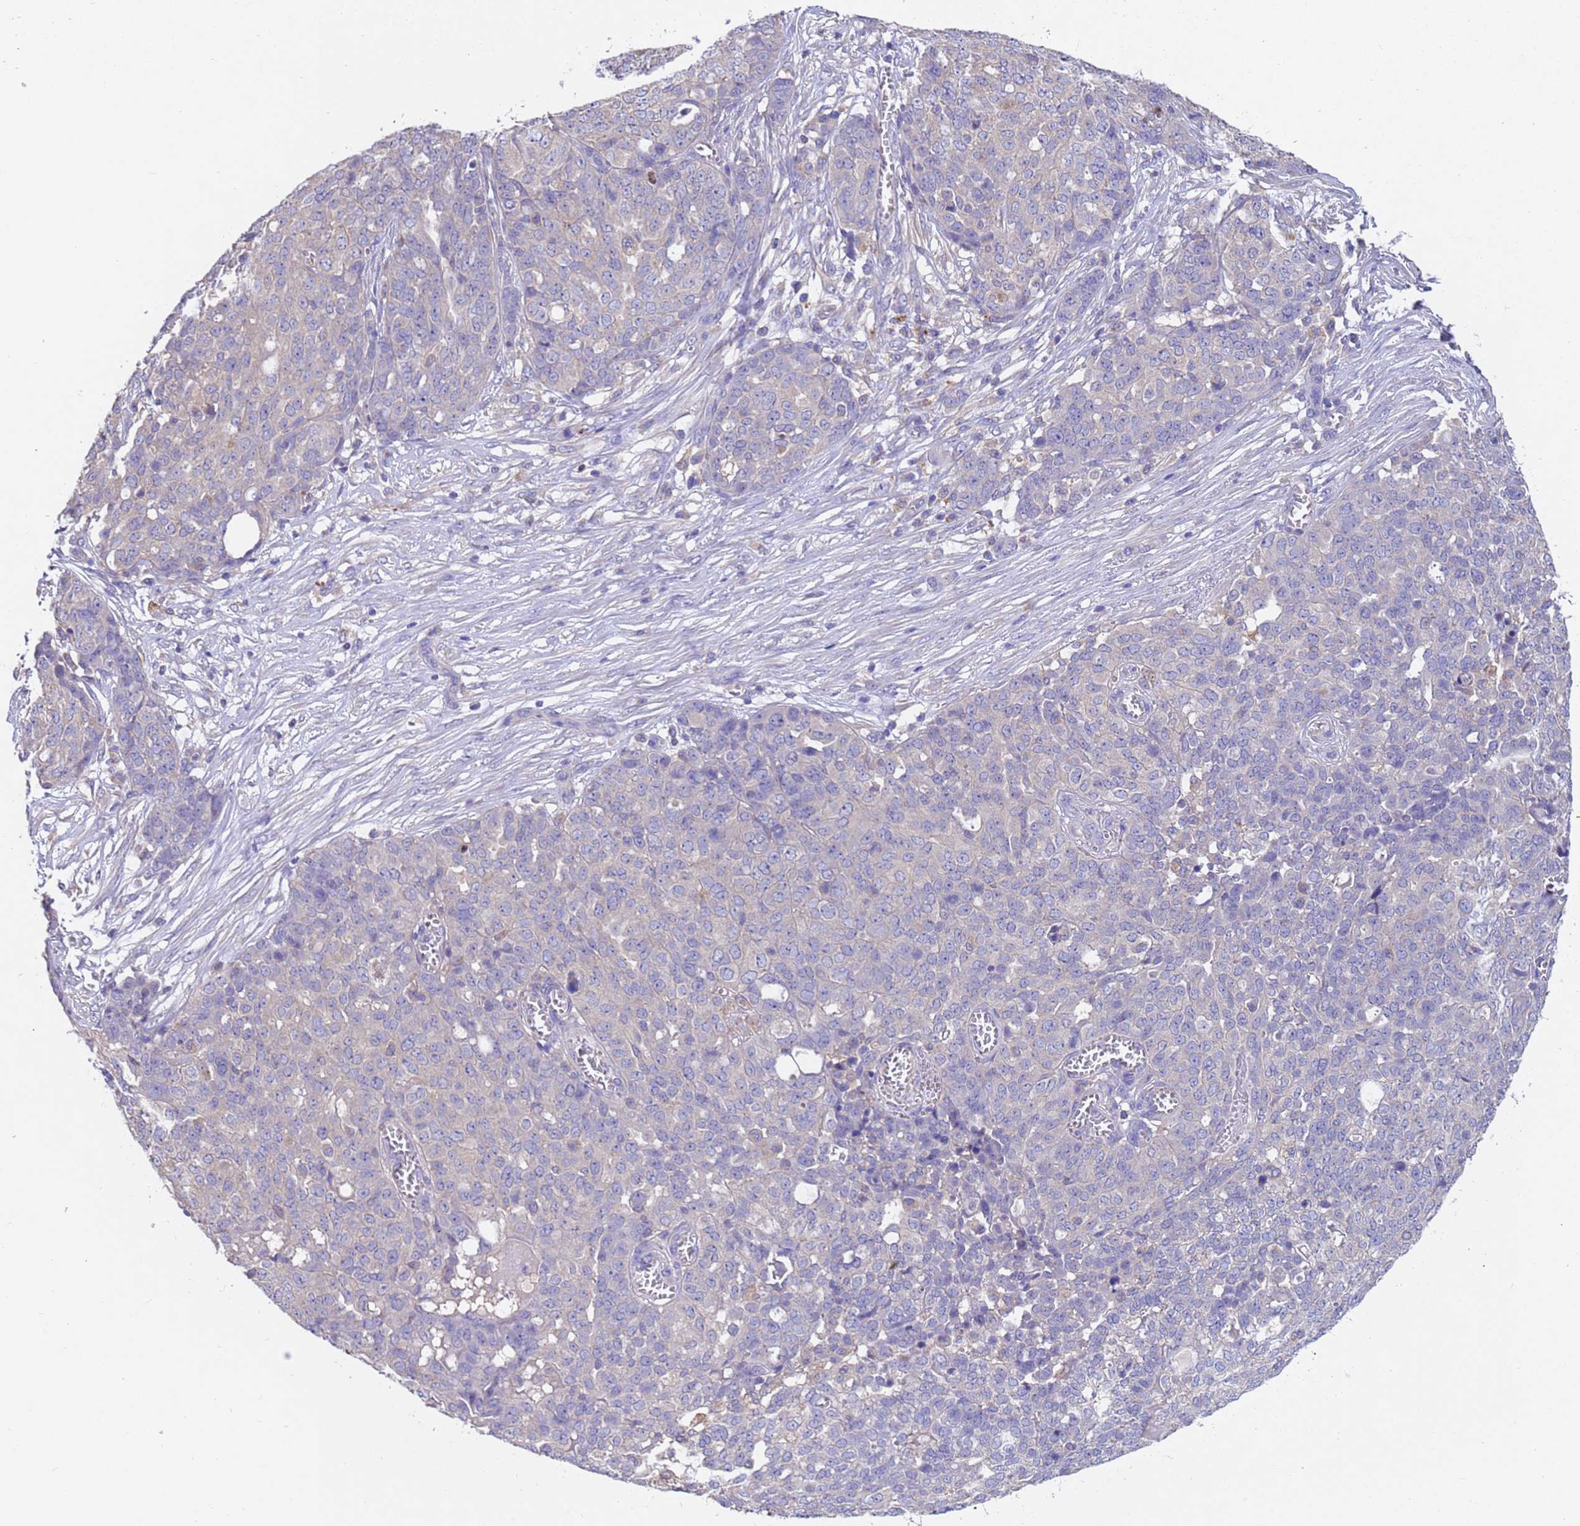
{"staining": {"intensity": "negative", "quantity": "none", "location": "none"}, "tissue": "ovarian cancer", "cell_type": "Tumor cells", "image_type": "cancer", "snomed": [{"axis": "morphology", "description": "Cystadenocarcinoma, serous, NOS"}, {"axis": "topography", "description": "Soft tissue"}, {"axis": "topography", "description": "Ovary"}], "caption": "Ovarian serous cystadenocarcinoma was stained to show a protein in brown. There is no significant expression in tumor cells. Nuclei are stained in blue.", "gene": "SRL", "patient": {"sex": "female", "age": 57}}